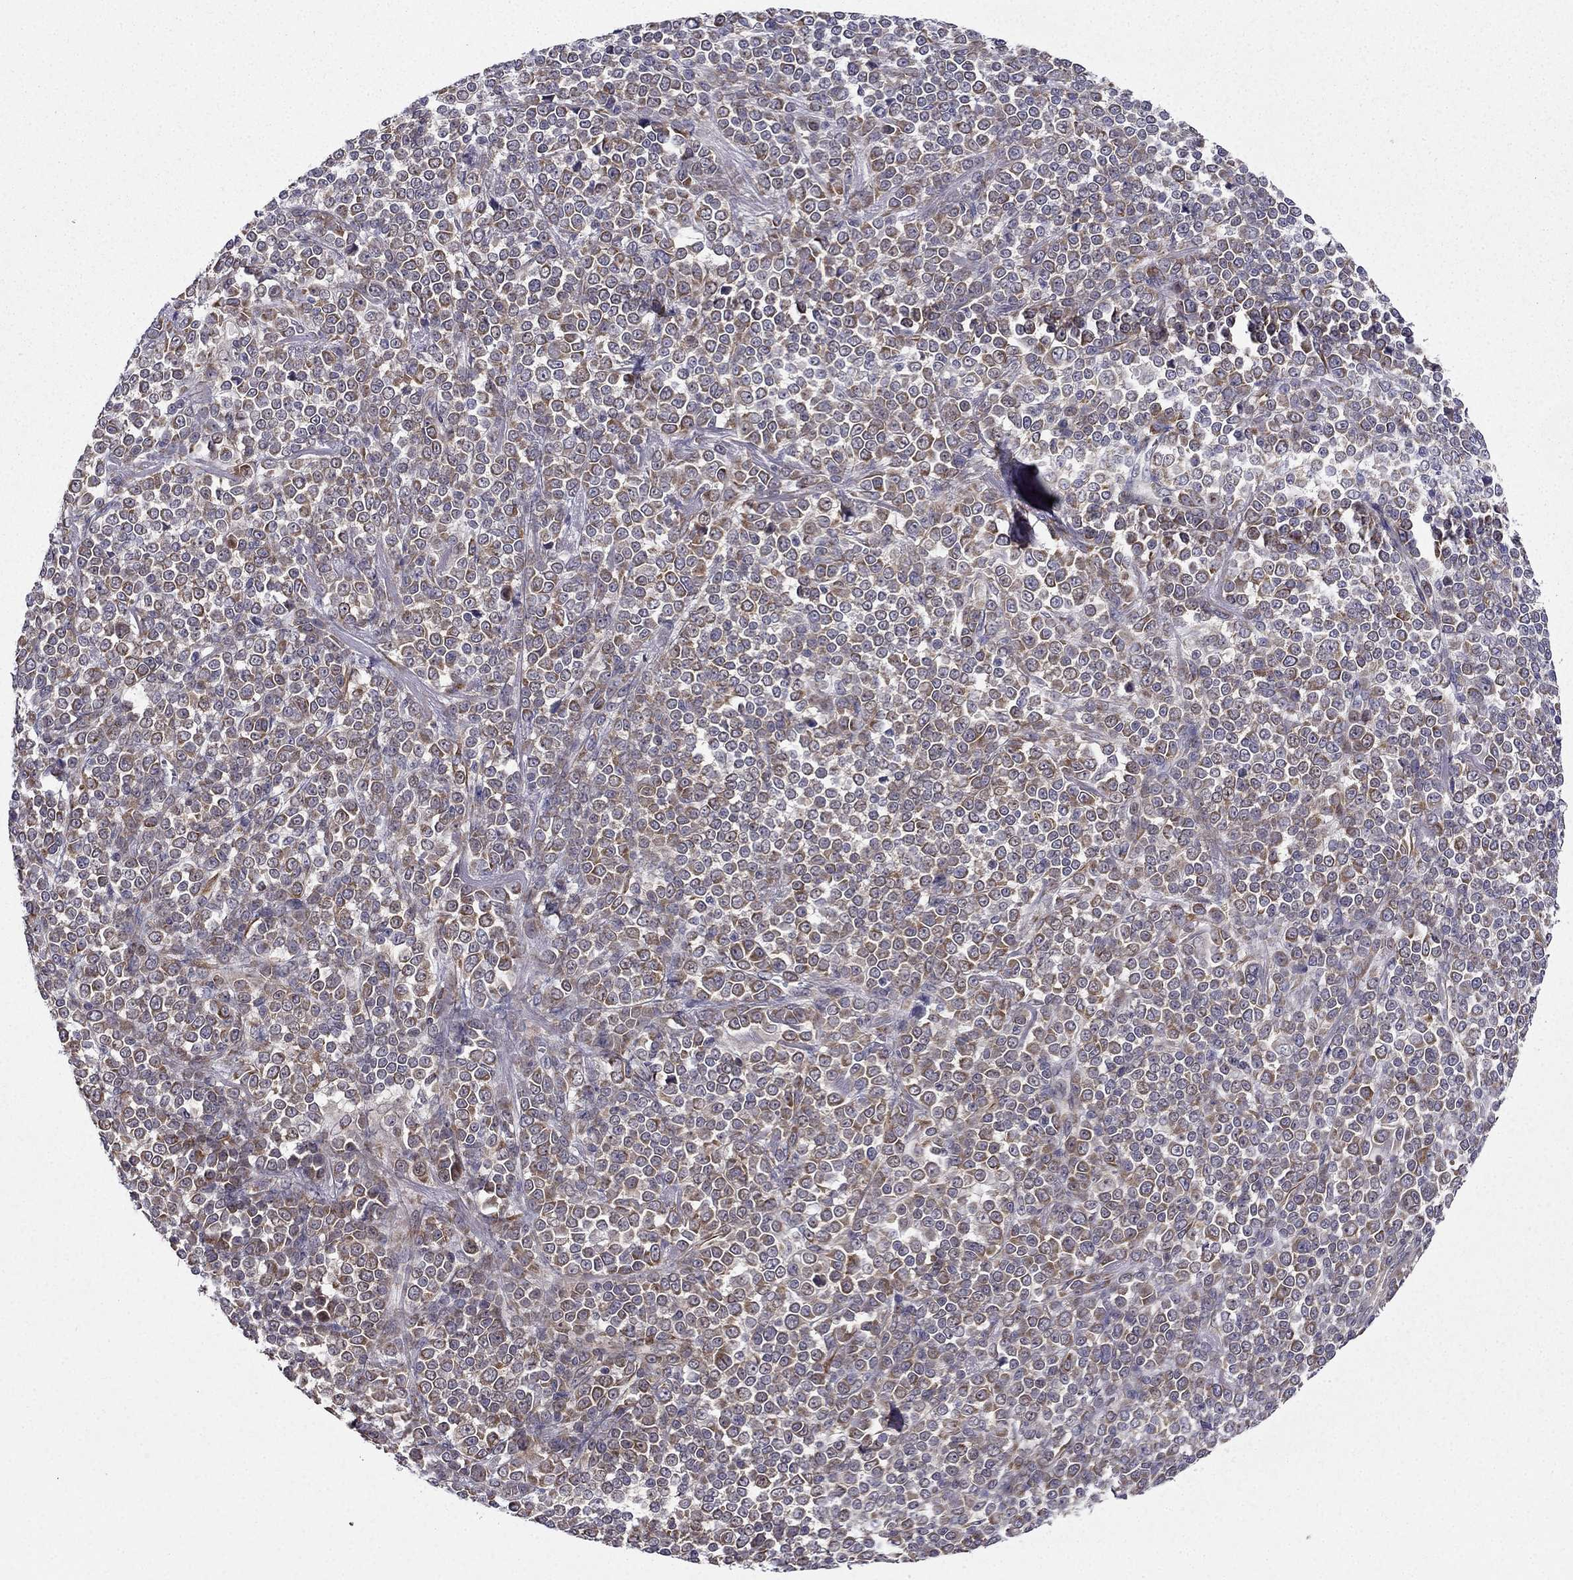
{"staining": {"intensity": "weak", "quantity": "25%-75%", "location": "cytoplasmic/membranous"}, "tissue": "melanoma", "cell_type": "Tumor cells", "image_type": "cancer", "snomed": [{"axis": "morphology", "description": "Malignant melanoma, NOS"}, {"axis": "topography", "description": "Skin"}], "caption": "IHC histopathology image of melanoma stained for a protein (brown), which displays low levels of weak cytoplasmic/membranous positivity in approximately 25%-75% of tumor cells.", "gene": "ARHGEF28", "patient": {"sex": "female", "age": 95}}